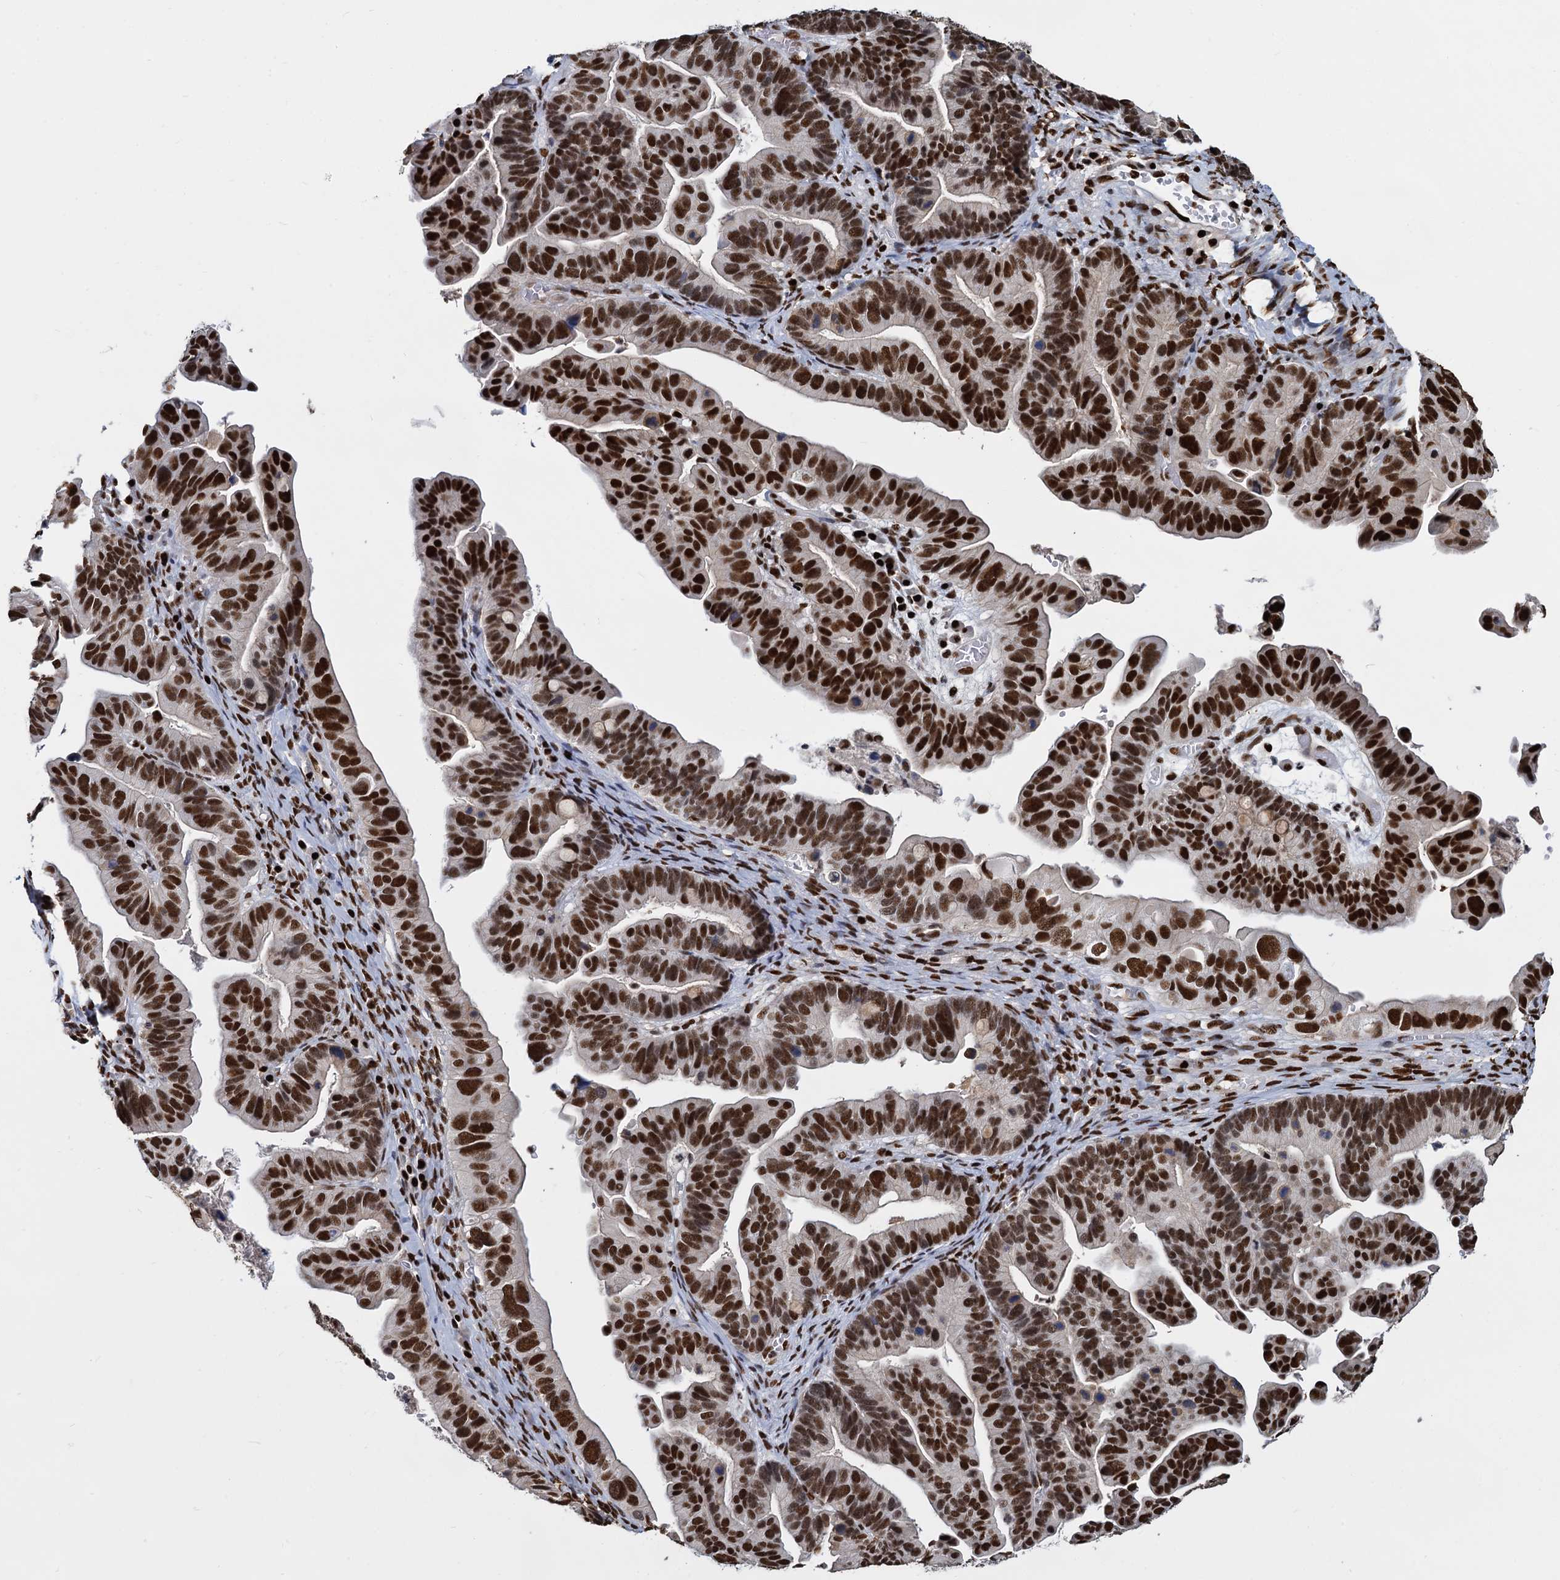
{"staining": {"intensity": "strong", "quantity": ">75%", "location": "nuclear"}, "tissue": "ovarian cancer", "cell_type": "Tumor cells", "image_type": "cancer", "snomed": [{"axis": "morphology", "description": "Cystadenocarcinoma, serous, NOS"}, {"axis": "topography", "description": "Ovary"}], "caption": "Strong nuclear positivity for a protein is seen in approximately >75% of tumor cells of ovarian cancer using IHC.", "gene": "DCPS", "patient": {"sex": "female", "age": 56}}